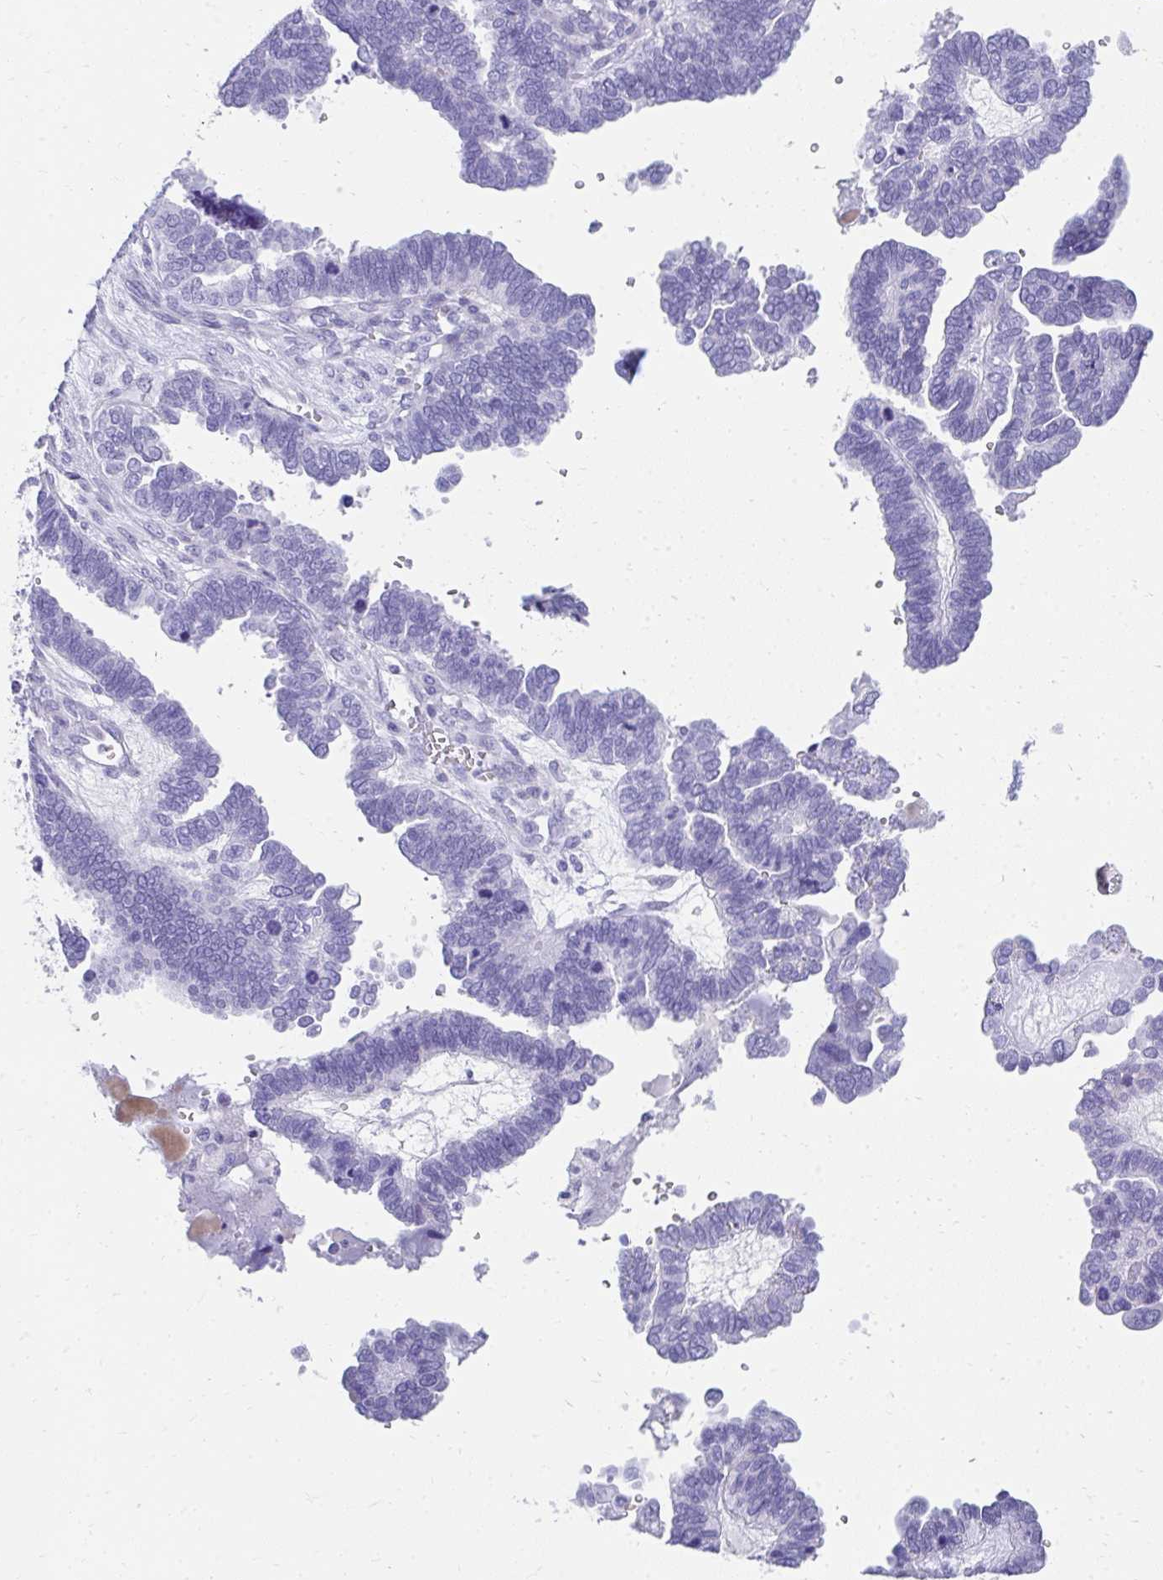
{"staining": {"intensity": "negative", "quantity": "none", "location": "none"}, "tissue": "ovarian cancer", "cell_type": "Tumor cells", "image_type": "cancer", "snomed": [{"axis": "morphology", "description": "Cystadenocarcinoma, serous, NOS"}, {"axis": "topography", "description": "Ovary"}], "caption": "This image is of ovarian cancer stained with immunohistochemistry (IHC) to label a protein in brown with the nuclei are counter-stained blue. There is no staining in tumor cells. Brightfield microscopy of immunohistochemistry (IHC) stained with DAB (3,3'-diaminobenzidine) (brown) and hematoxylin (blue), captured at high magnification.", "gene": "TNNT1", "patient": {"sex": "female", "age": 51}}